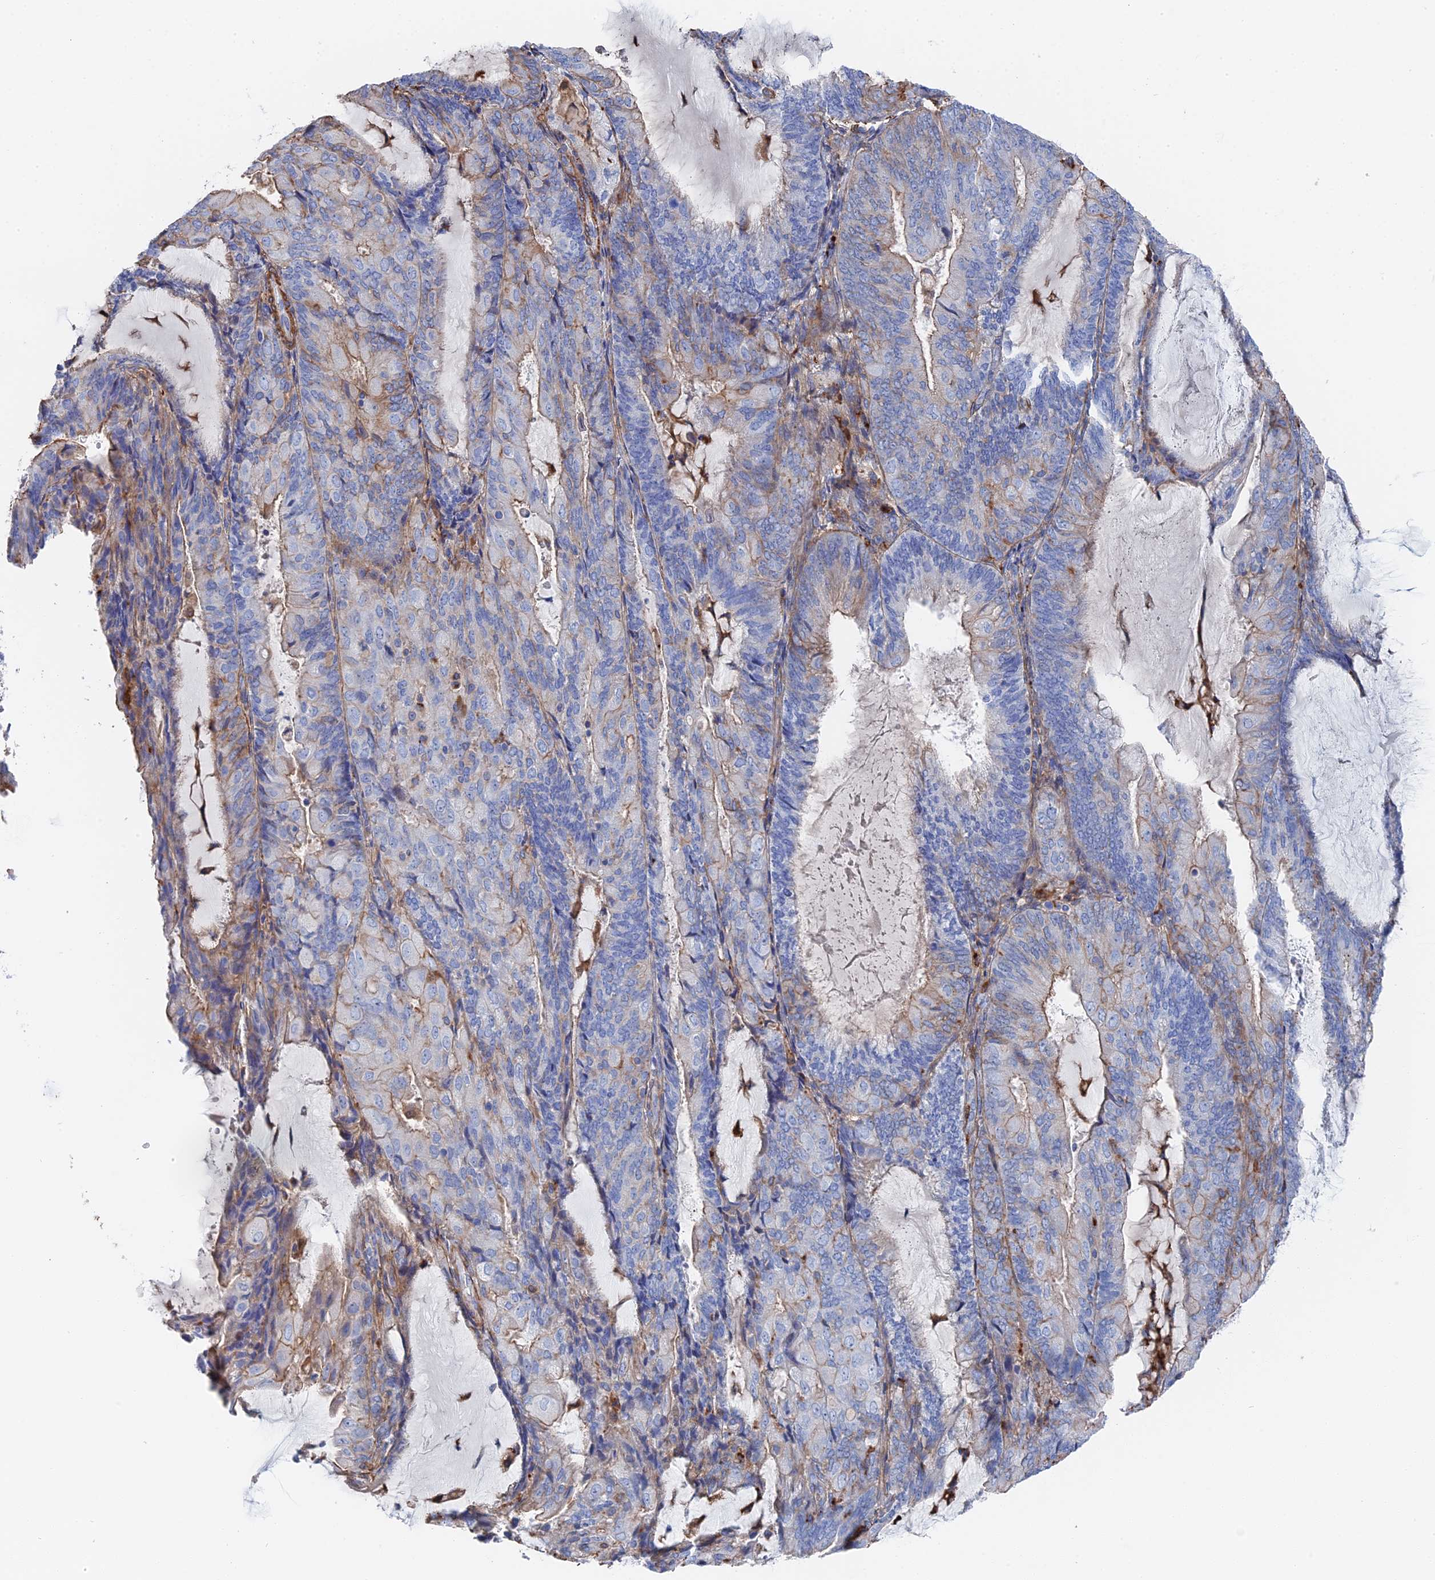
{"staining": {"intensity": "weak", "quantity": "<25%", "location": "cytoplasmic/membranous"}, "tissue": "endometrial cancer", "cell_type": "Tumor cells", "image_type": "cancer", "snomed": [{"axis": "morphology", "description": "Adenocarcinoma, NOS"}, {"axis": "topography", "description": "Endometrium"}], "caption": "A photomicrograph of human endometrial cancer is negative for staining in tumor cells.", "gene": "STRA6", "patient": {"sex": "female", "age": 81}}